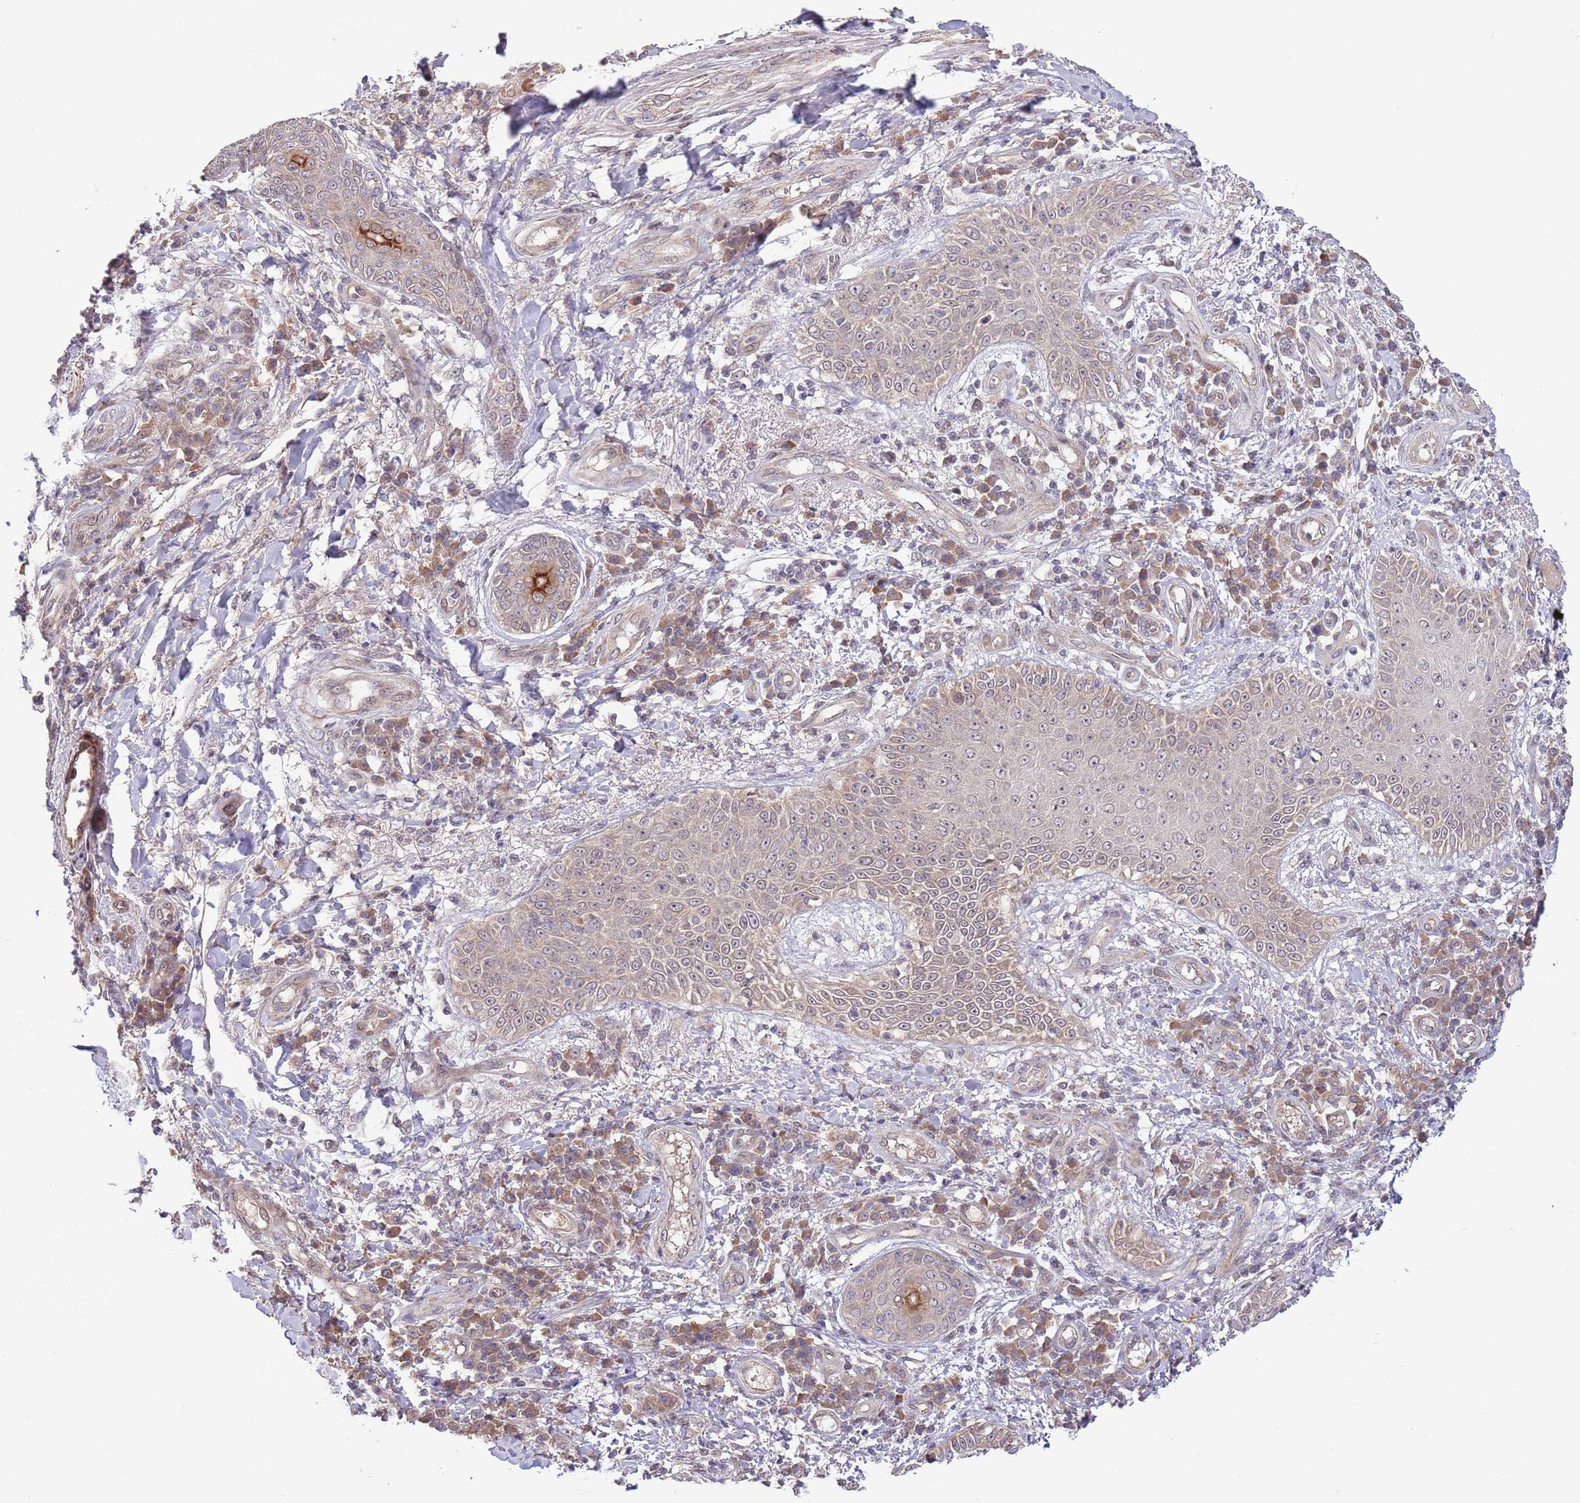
{"staining": {"intensity": "moderate", "quantity": "25%-75%", "location": "nuclear"}, "tissue": "skin cancer", "cell_type": "Tumor cells", "image_type": "cancer", "snomed": [{"axis": "morphology", "description": "Squamous cell carcinoma, NOS"}, {"axis": "topography", "description": "Skin"}], "caption": "Immunohistochemical staining of human skin cancer (squamous cell carcinoma) exhibits medium levels of moderate nuclear staining in approximately 25%-75% of tumor cells.", "gene": "CHD1", "patient": {"sex": "male", "age": 70}}